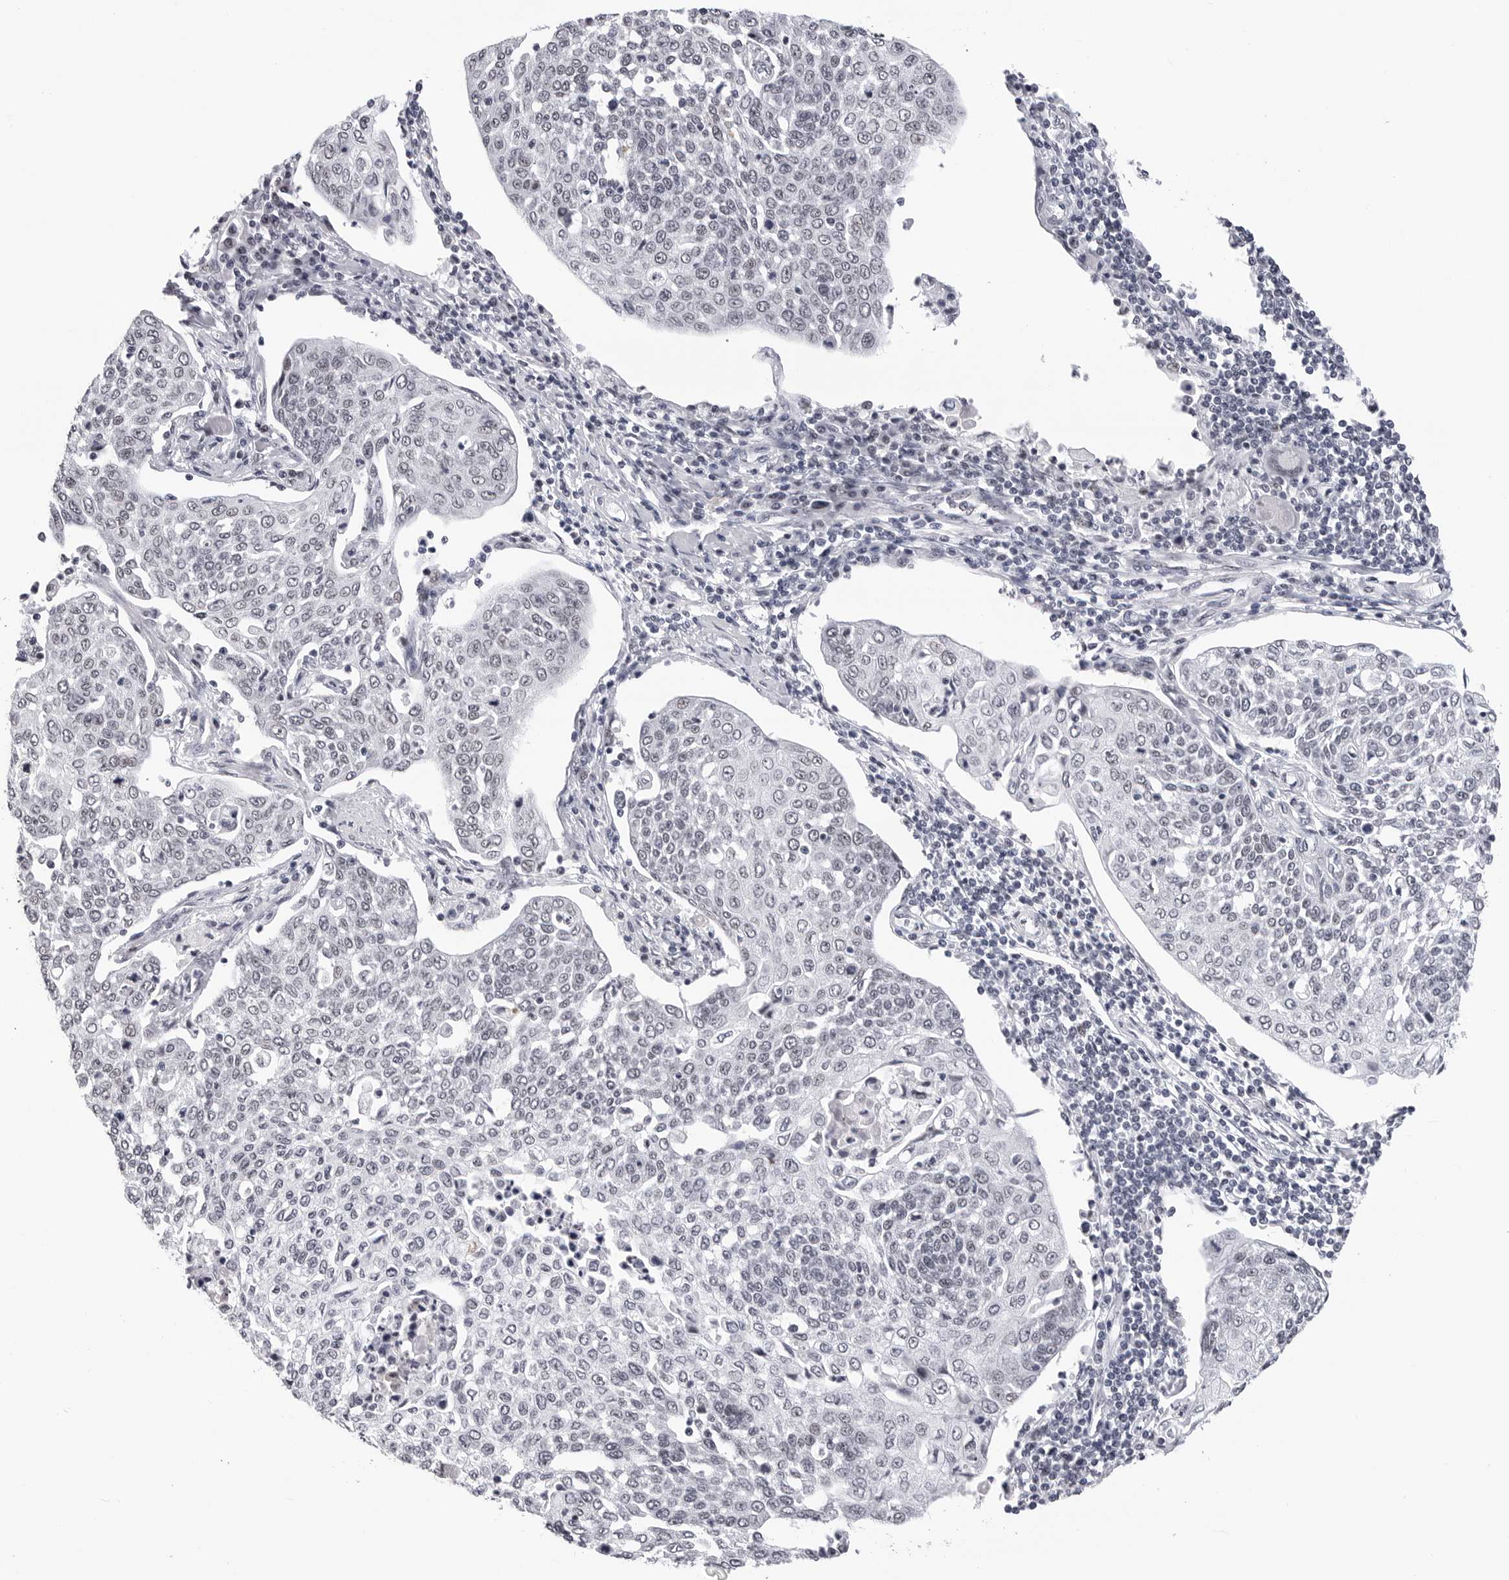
{"staining": {"intensity": "negative", "quantity": "none", "location": "none"}, "tissue": "cervical cancer", "cell_type": "Tumor cells", "image_type": "cancer", "snomed": [{"axis": "morphology", "description": "Squamous cell carcinoma, NOS"}, {"axis": "topography", "description": "Cervix"}], "caption": "A micrograph of cervical cancer (squamous cell carcinoma) stained for a protein reveals no brown staining in tumor cells.", "gene": "SF3B4", "patient": {"sex": "female", "age": 34}}